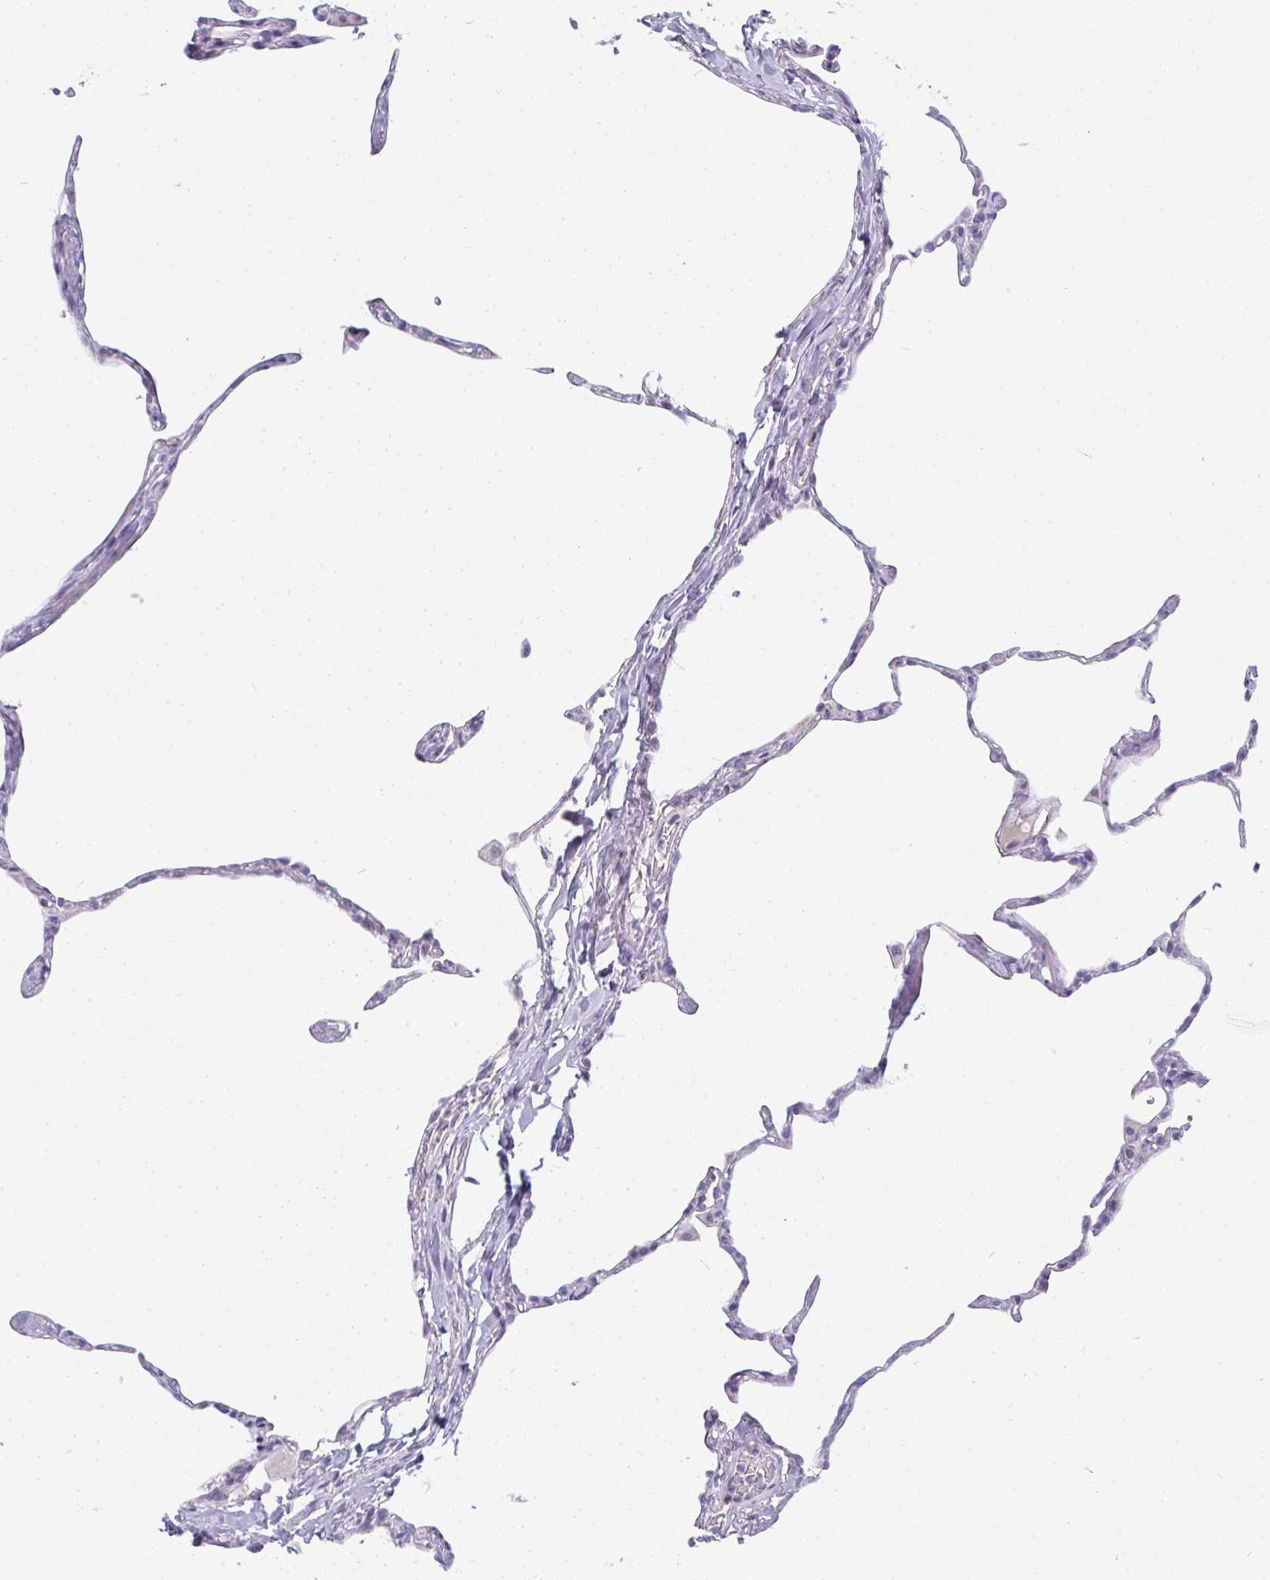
{"staining": {"intensity": "negative", "quantity": "none", "location": "none"}, "tissue": "lung", "cell_type": "Alveolar cells", "image_type": "normal", "snomed": [{"axis": "morphology", "description": "Normal tissue, NOS"}, {"axis": "topography", "description": "Lung"}], "caption": "This is a micrograph of immunohistochemistry staining of normal lung, which shows no staining in alveolar cells.", "gene": "PPFIA4", "patient": {"sex": "male", "age": 65}}